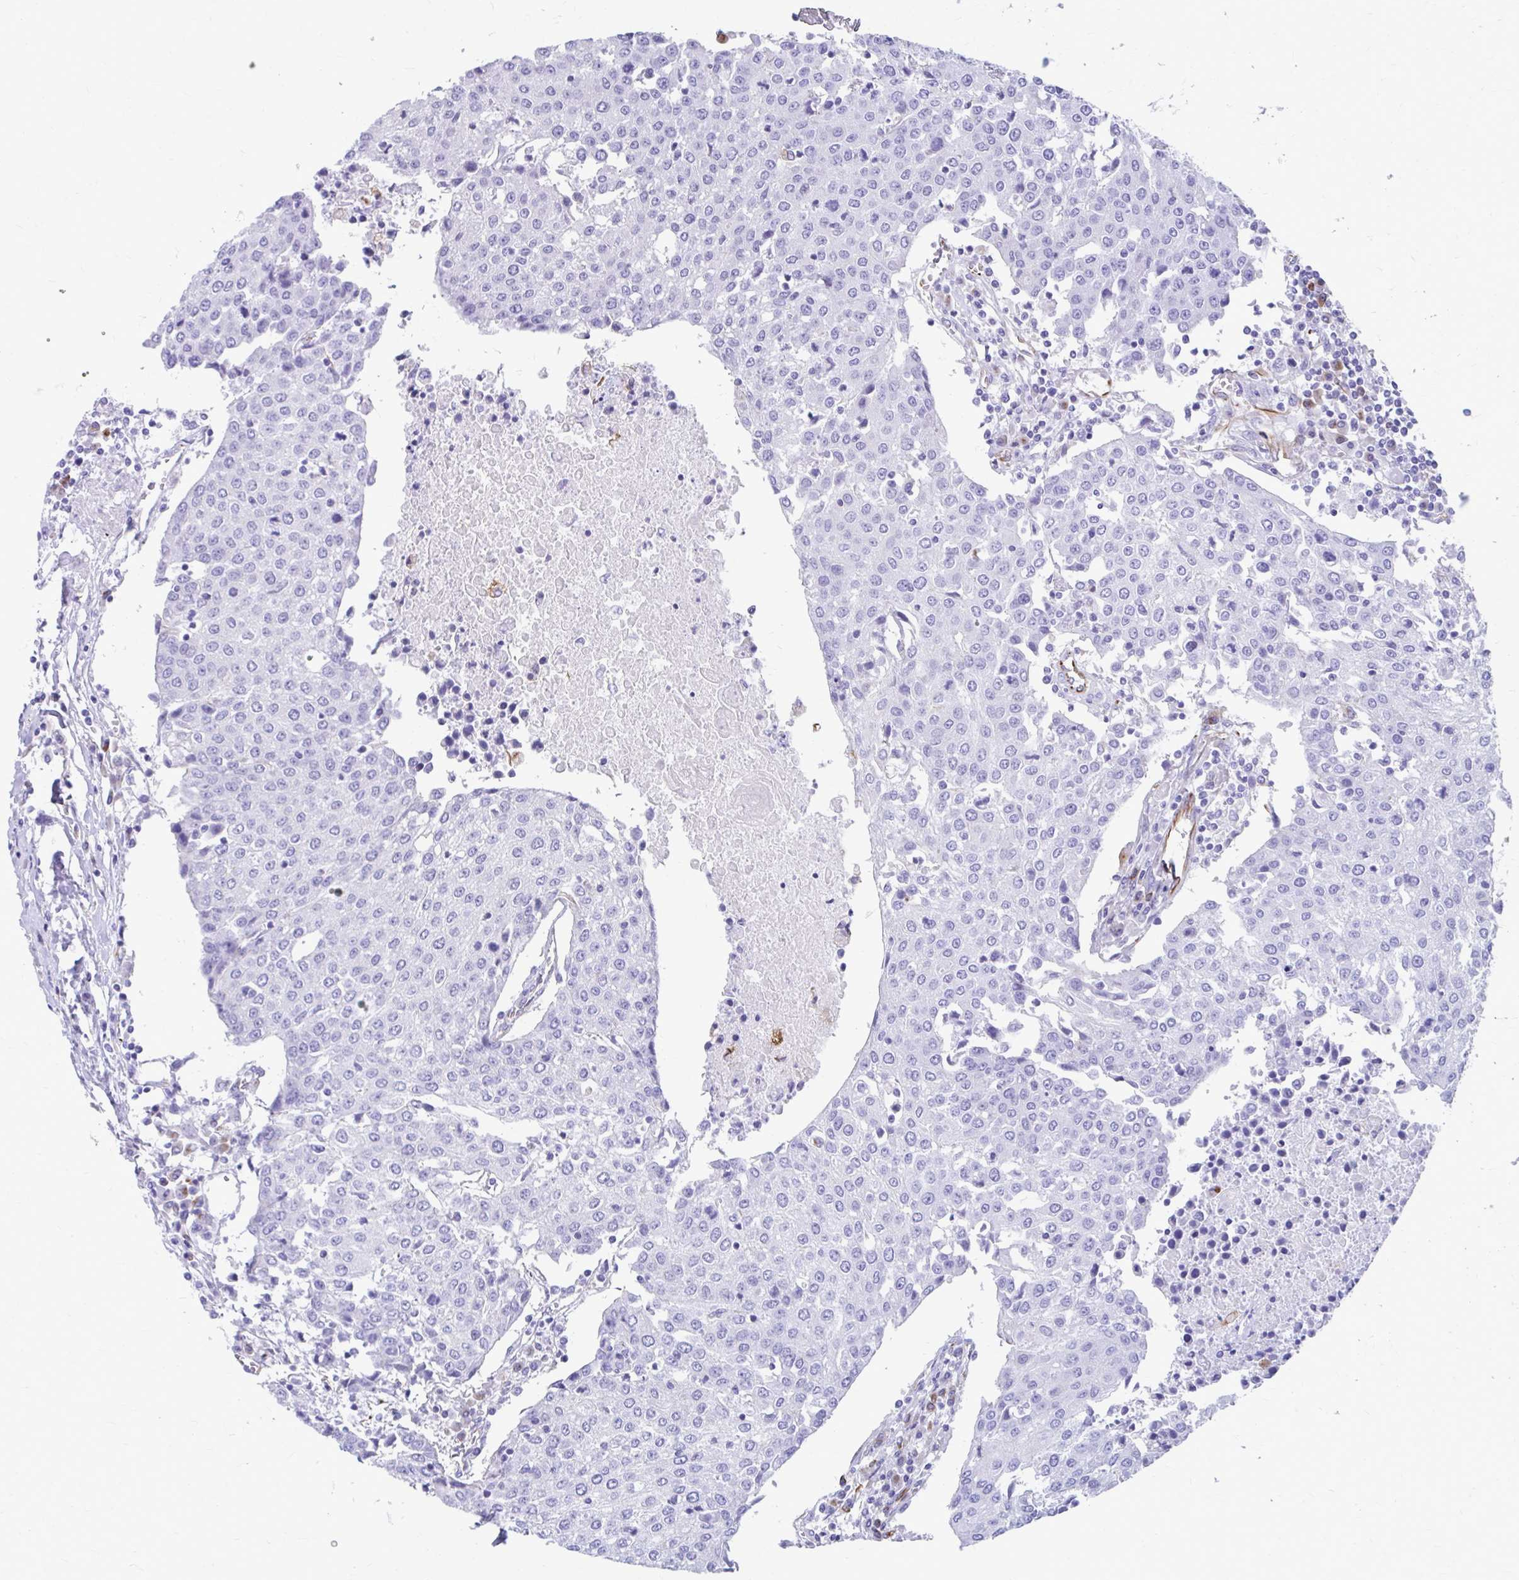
{"staining": {"intensity": "negative", "quantity": "none", "location": "none"}, "tissue": "urothelial cancer", "cell_type": "Tumor cells", "image_type": "cancer", "snomed": [{"axis": "morphology", "description": "Urothelial carcinoma, High grade"}, {"axis": "topography", "description": "Urinary bladder"}], "caption": "The immunohistochemistry (IHC) photomicrograph has no significant expression in tumor cells of urothelial cancer tissue.", "gene": "ZNF699", "patient": {"sex": "female", "age": 85}}